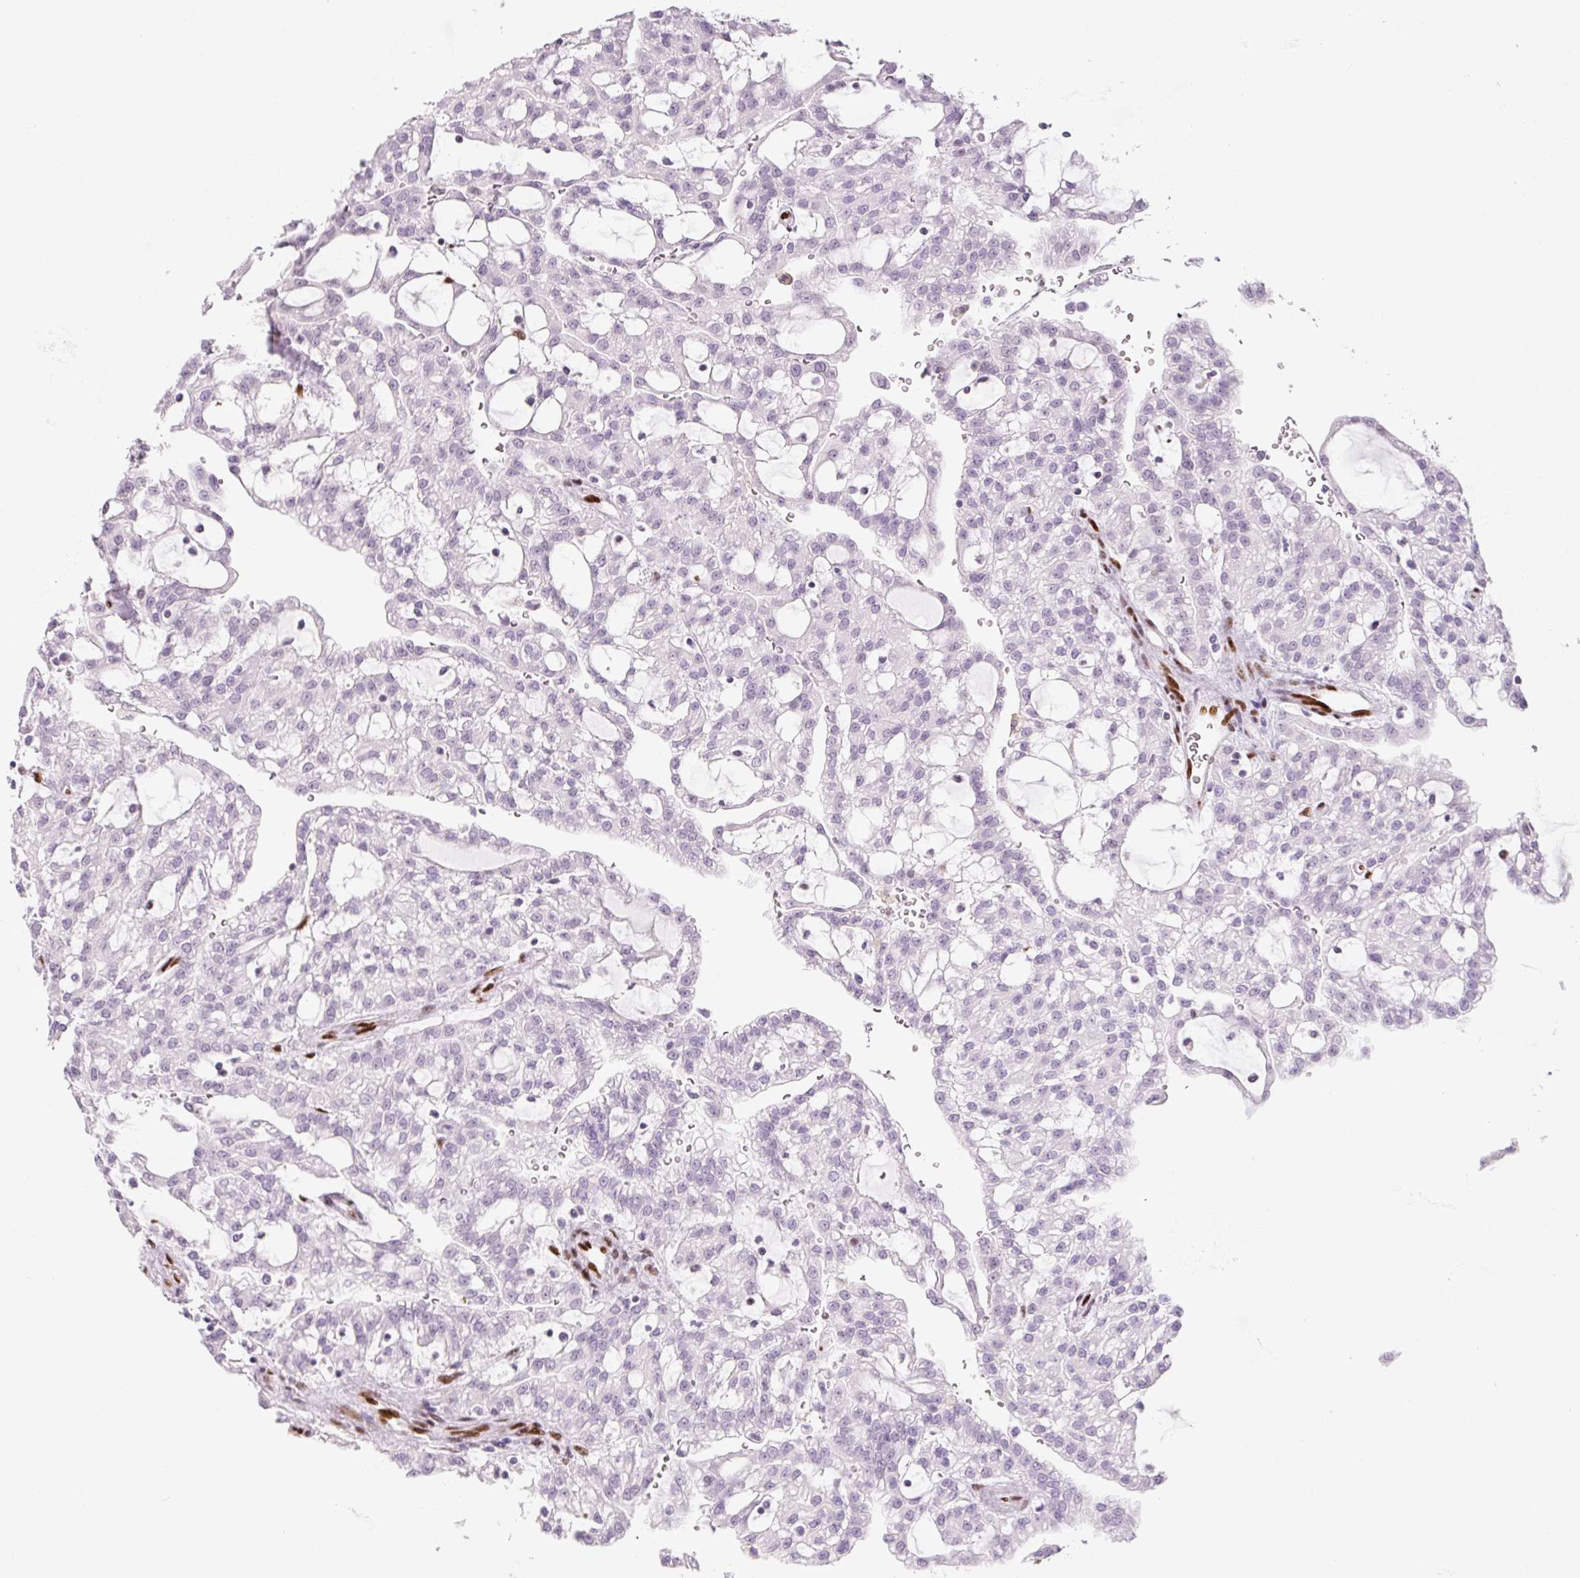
{"staining": {"intensity": "negative", "quantity": "none", "location": "none"}, "tissue": "renal cancer", "cell_type": "Tumor cells", "image_type": "cancer", "snomed": [{"axis": "morphology", "description": "Adenocarcinoma, NOS"}, {"axis": "topography", "description": "Kidney"}], "caption": "Immunohistochemical staining of renal adenocarcinoma shows no significant staining in tumor cells.", "gene": "ZEB1", "patient": {"sex": "male", "age": 63}}